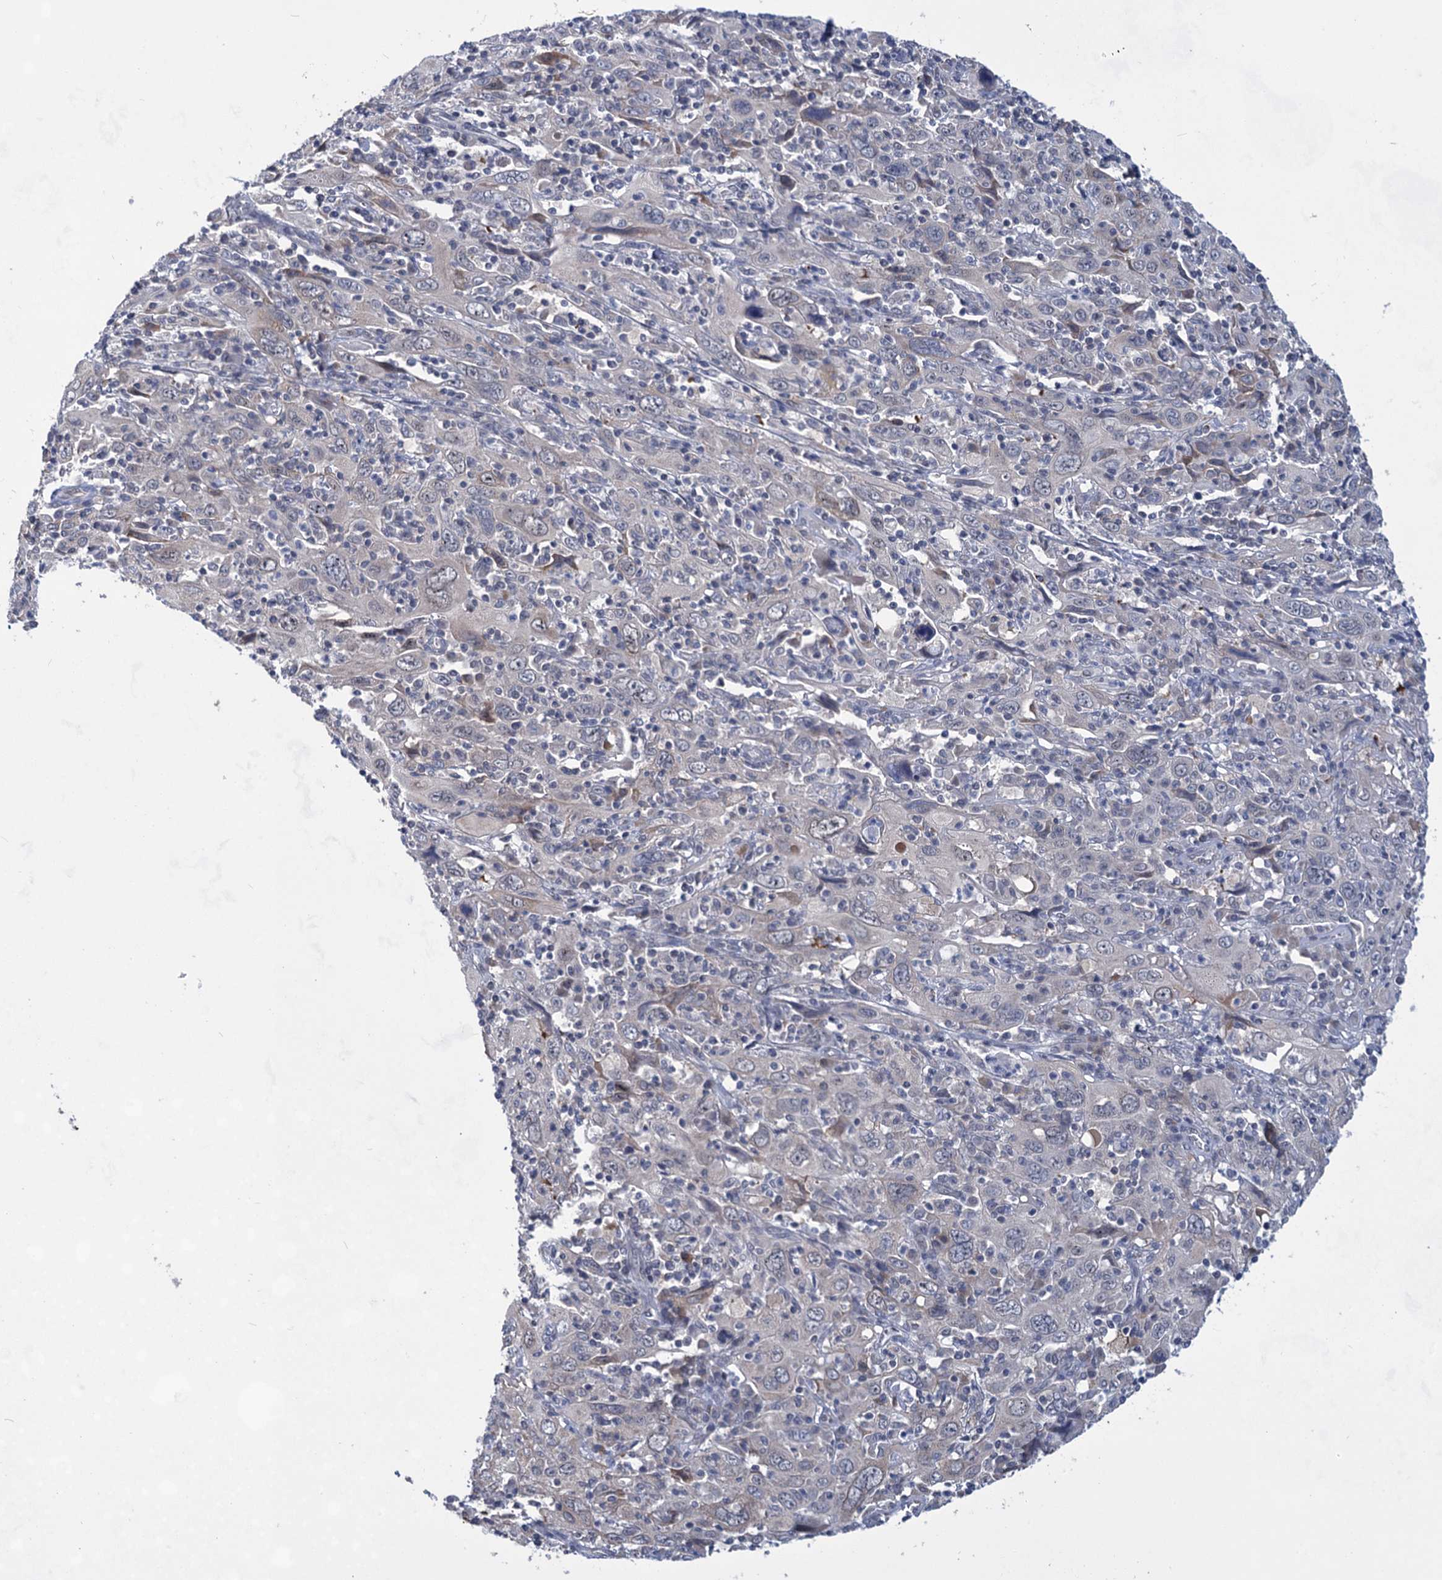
{"staining": {"intensity": "negative", "quantity": "none", "location": "none"}, "tissue": "cervical cancer", "cell_type": "Tumor cells", "image_type": "cancer", "snomed": [{"axis": "morphology", "description": "Squamous cell carcinoma, NOS"}, {"axis": "topography", "description": "Cervix"}], "caption": "DAB (3,3'-diaminobenzidine) immunohistochemical staining of human cervical cancer shows no significant positivity in tumor cells.", "gene": "TTC17", "patient": {"sex": "female", "age": 46}}